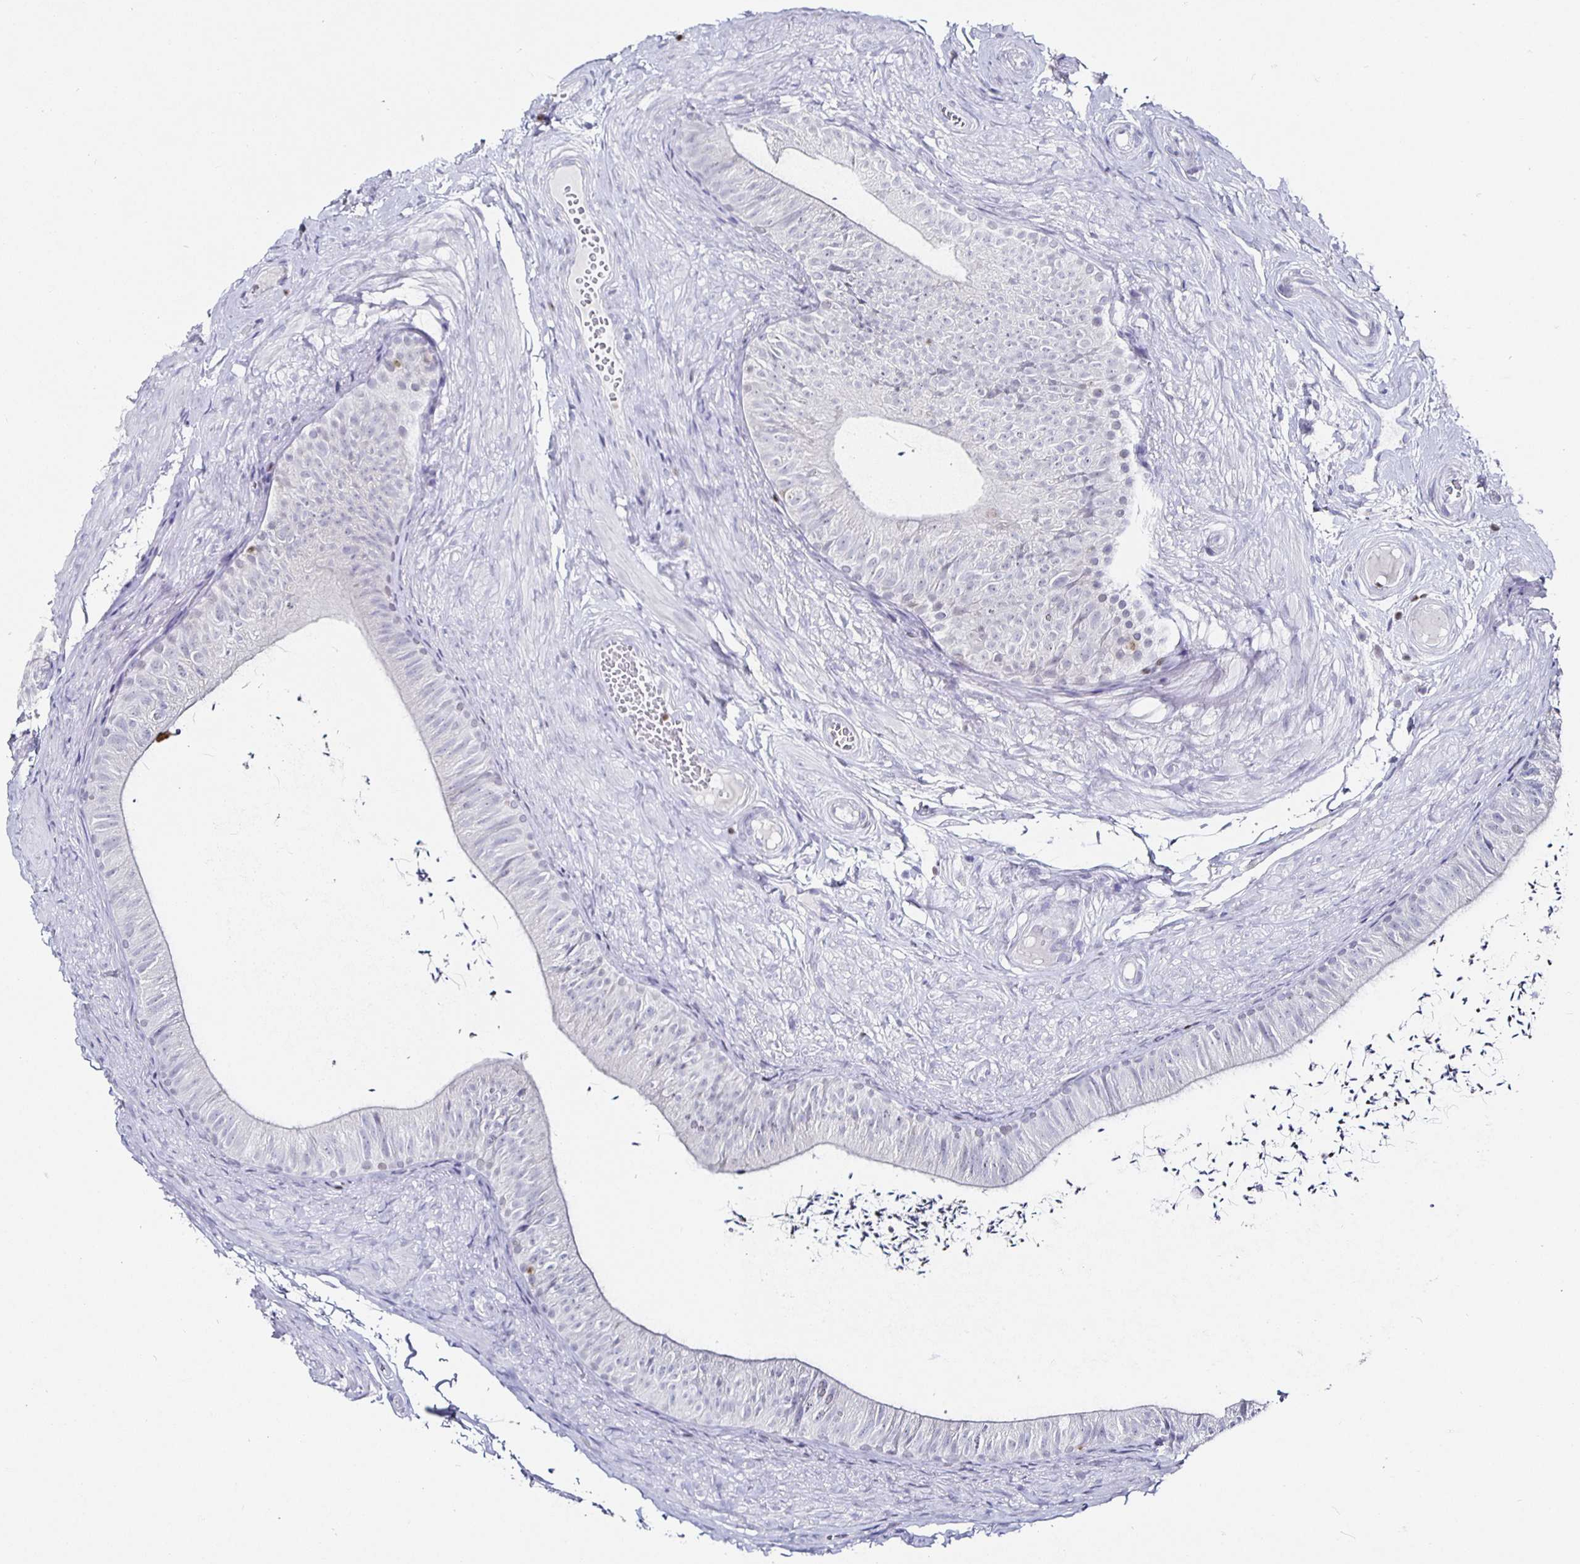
{"staining": {"intensity": "negative", "quantity": "none", "location": "none"}, "tissue": "epididymis", "cell_type": "Glandular cells", "image_type": "normal", "snomed": [{"axis": "morphology", "description": "Normal tissue, NOS"}, {"axis": "topography", "description": "Epididymis, spermatic cord, NOS"}, {"axis": "topography", "description": "Epididymis"}, {"axis": "topography", "description": "Peripheral nerve tissue"}], "caption": "High power microscopy image of an immunohistochemistry image of unremarkable epididymis, revealing no significant staining in glandular cells. (Brightfield microscopy of DAB immunohistochemistry (IHC) at high magnification).", "gene": "RUNX2", "patient": {"sex": "male", "age": 29}}